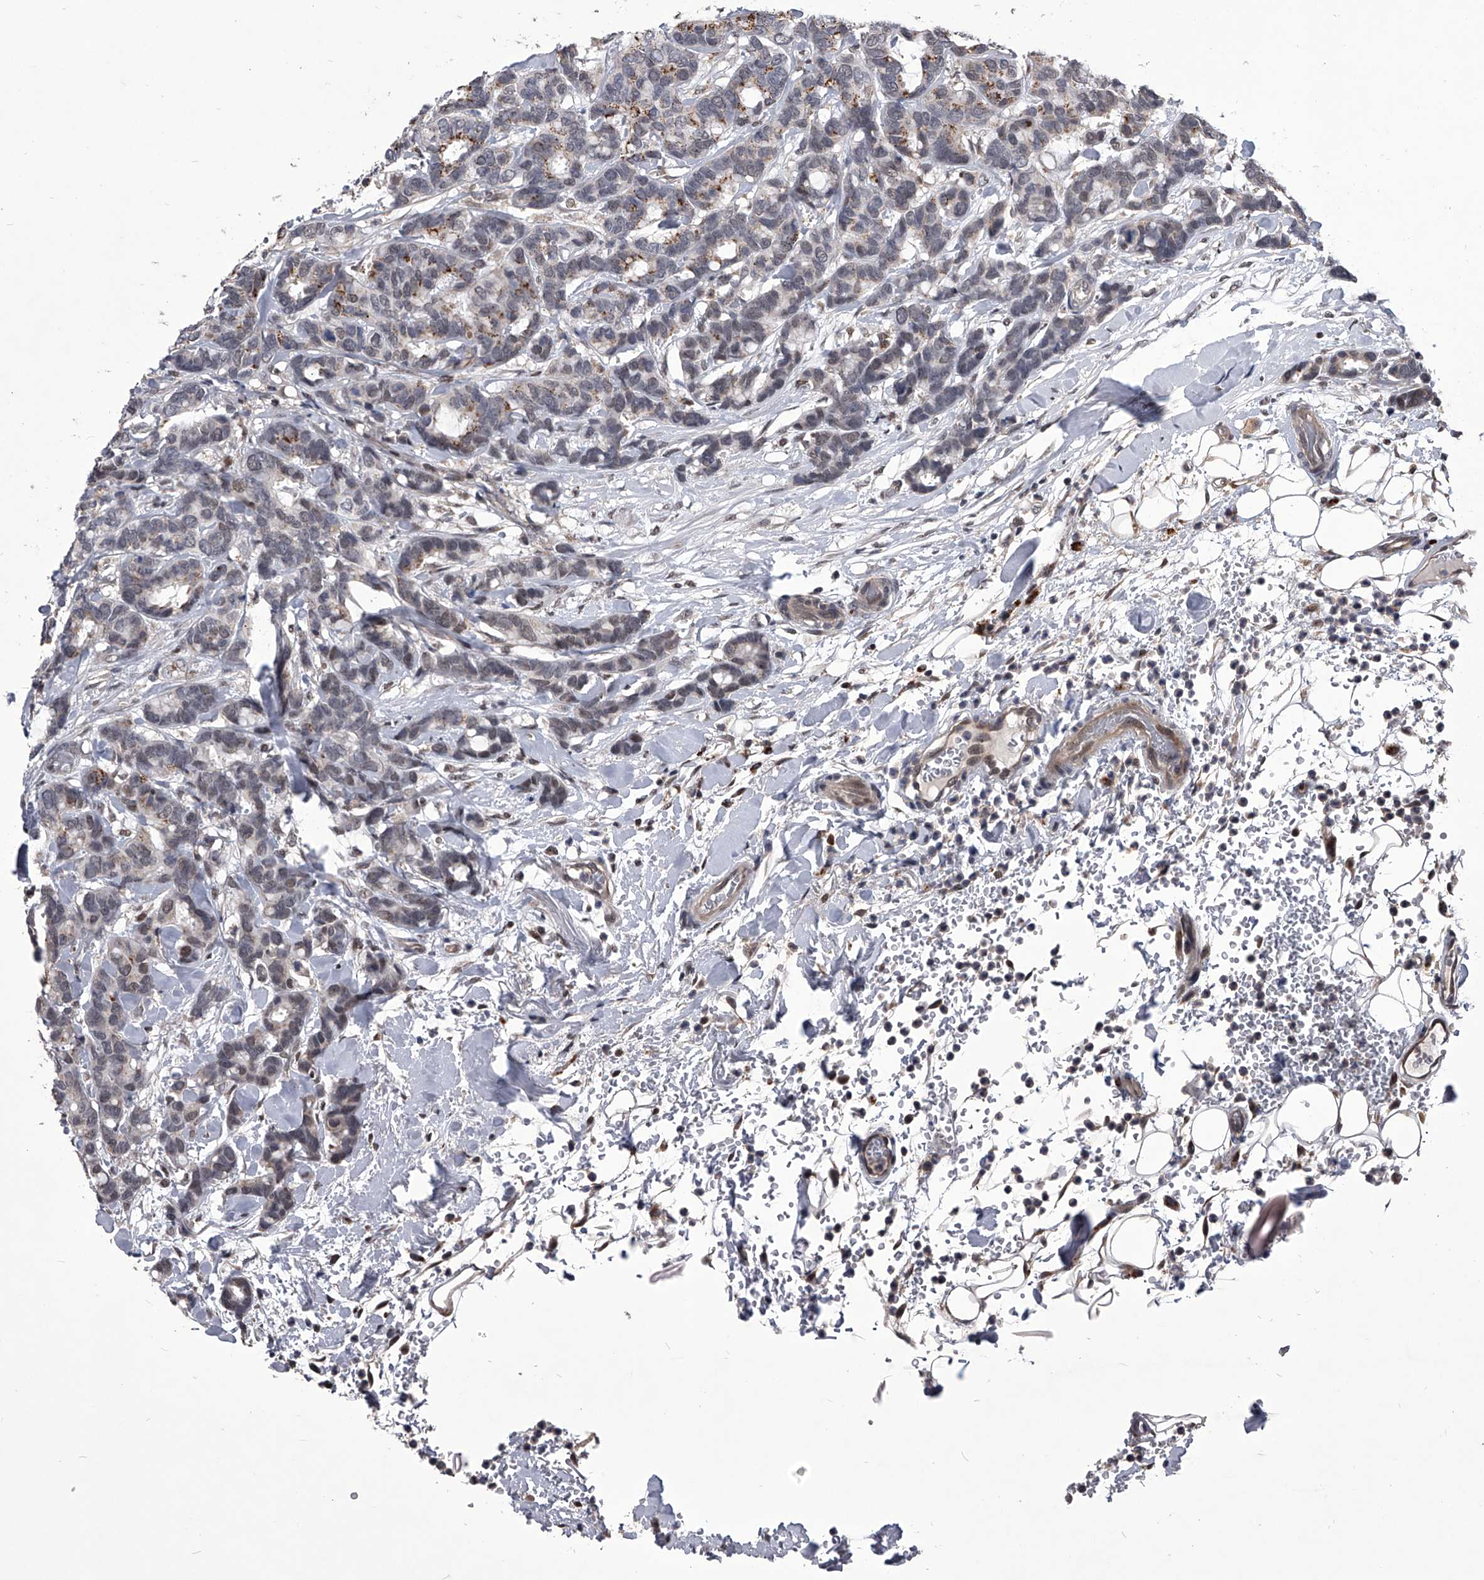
{"staining": {"intensity": "moderate", "quantity": "<25%", "location": "cytoplasmic/membranous"}, "tissue": "breast cancer", "cell_type": "Tumor cells", "image_type": "cancer", "snomed": [{"axis": "morphology", "description": "Duct carcinoma"}, {"axis": "topography", "description": "Breast"}], "caption": "Breast cancer stained with a protein marker exhibits moderate staining in tumor cells.", "gene": "CMTR1", "patient": {"sex": "female", "age": 87}}